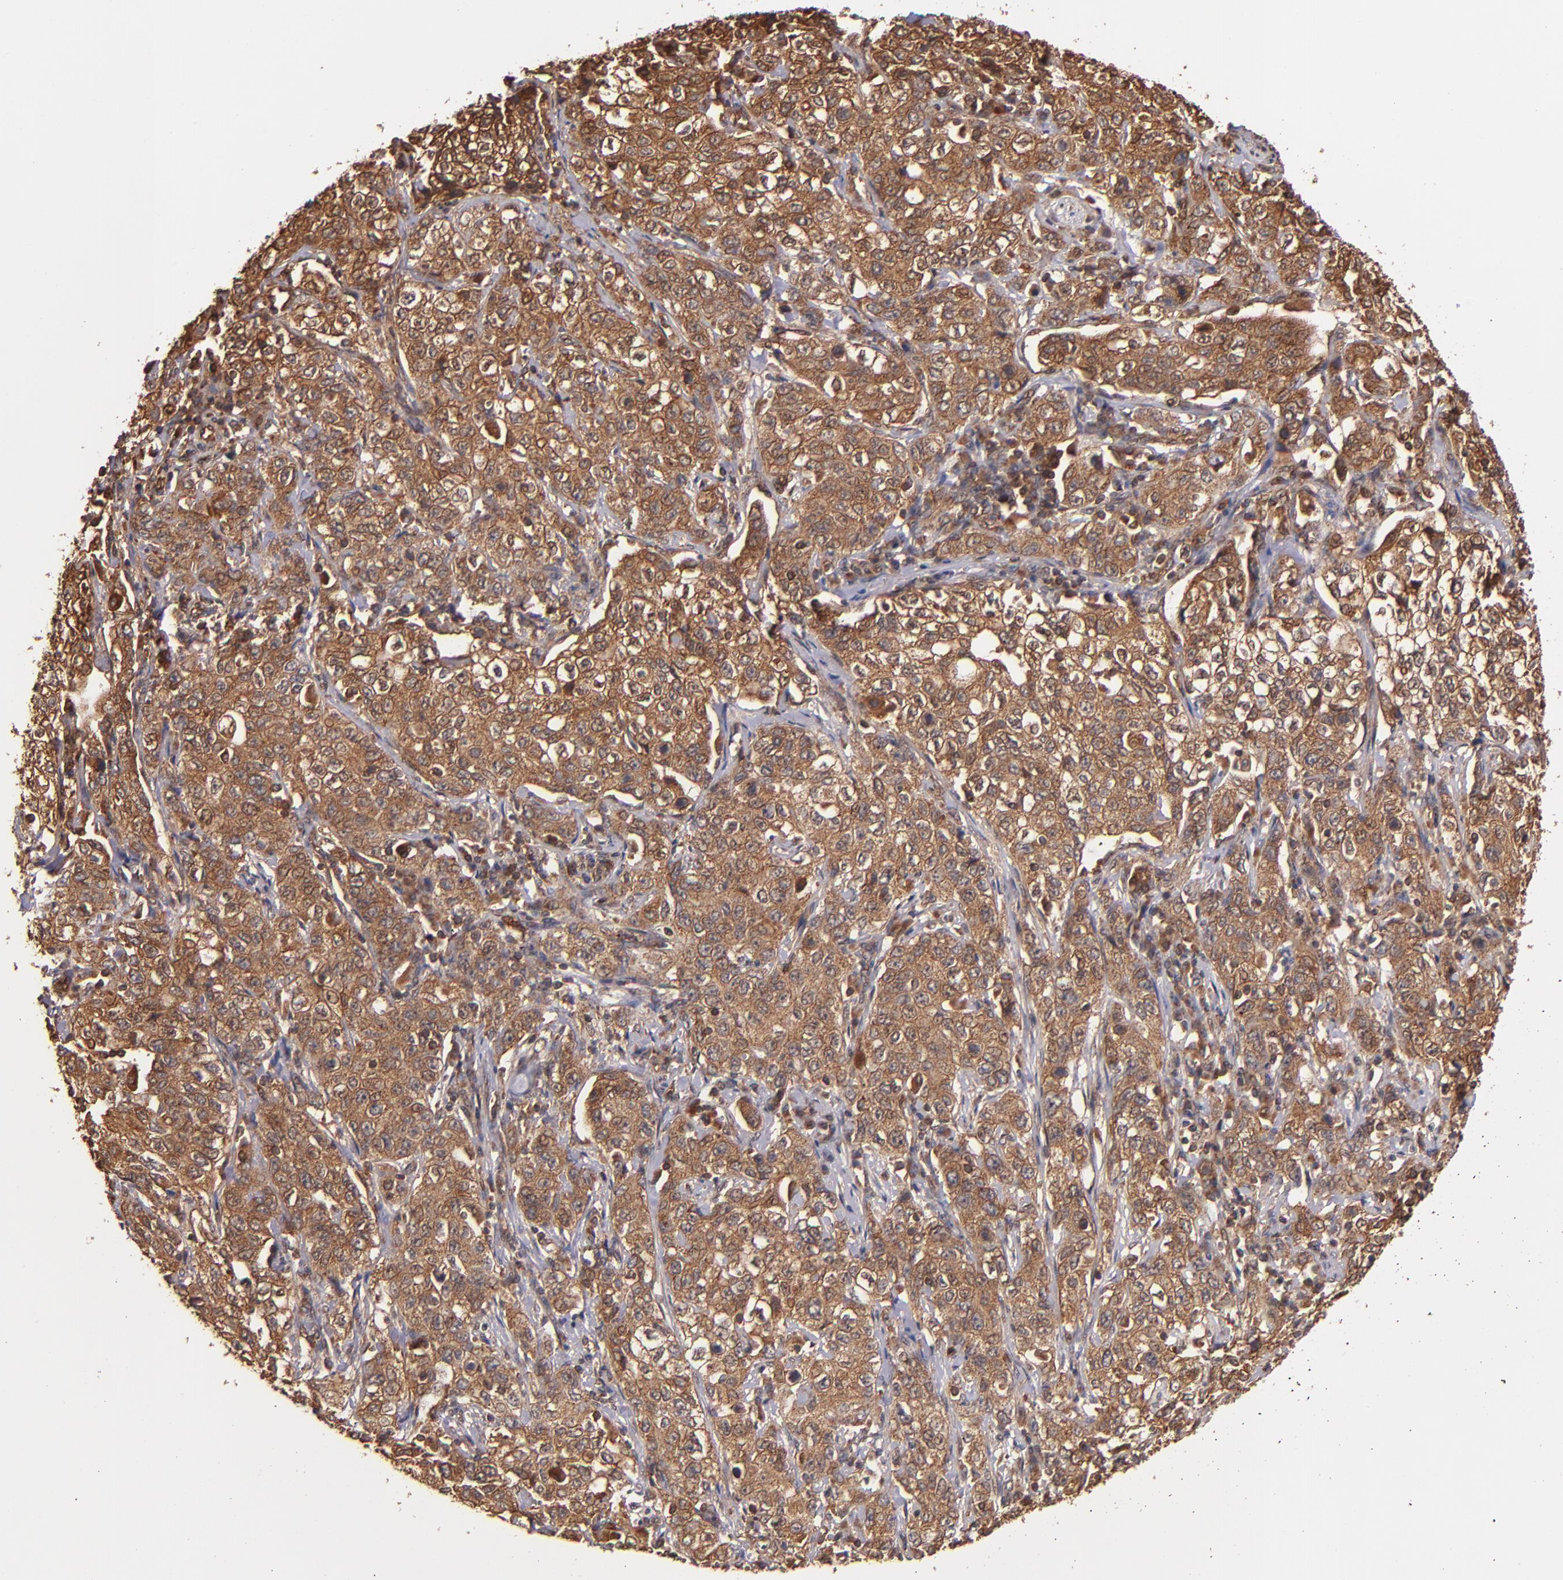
{"staining": {"intensity": "strong", "quantity": ">75%", "location": "cytoplasmic/membranous"}, "tissue": "stomach cancer", "cell_type": "Tumor cells", "image_type": "cancer", "snomed": [{"axis": "morphology", "description": "Adenocarcinoma, NOS"}, {"axis": "topography", "description": "Stomach"}], "caption": "Immunohistochemical staining of human adenocarcinoma (stomach) reveals high levels of strong cytoplasmic/membranous protein expression in approximately >75% of tumor cells.", "gene": "STX8", "patient": {"sex": "male", "age": 48}}